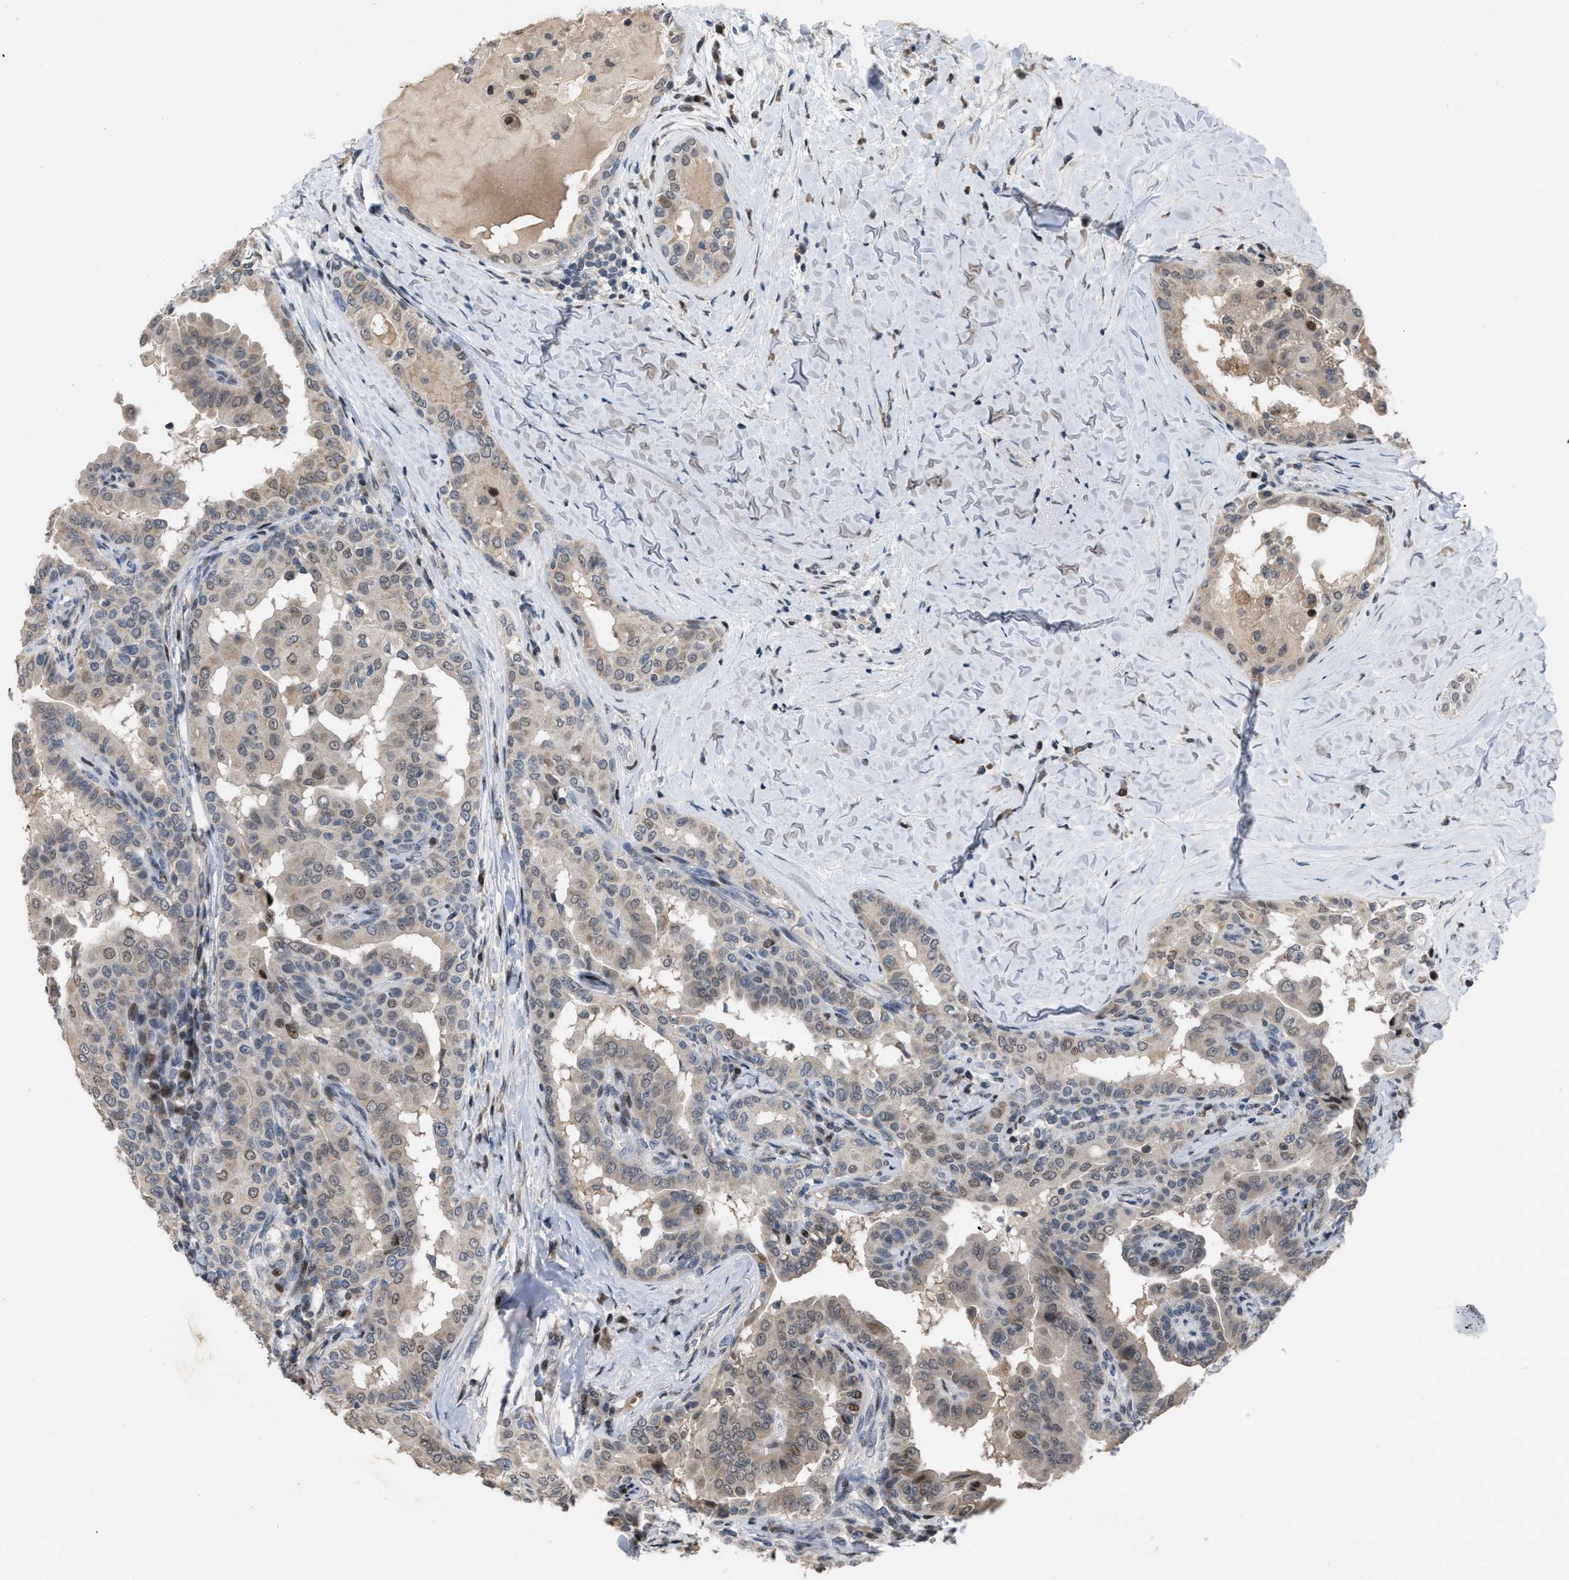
{"staining": {"intensity": "weak", "quantity": "<25%", "location": "nuclear"}, "tissue": "thyroid cancer", "cell_type": "Tumor cells", "image_type": "cancer", "snomed": [{"axis": "morphology", "description": "Papillary adenocarcinoma, NOS"}, {"axis": "topography", "description": "Thyroid gland"}], "caption": "Thyroid cancer (papillary adenocarcinoma) was stained to show a protein in brown. There is no significant positivity in tumor cells. (Brightfield microscopy of DAB immunohistochemistry at high magnification).", "gene": "SETDB1", "patient": {"sex": "male", "age": 33}}